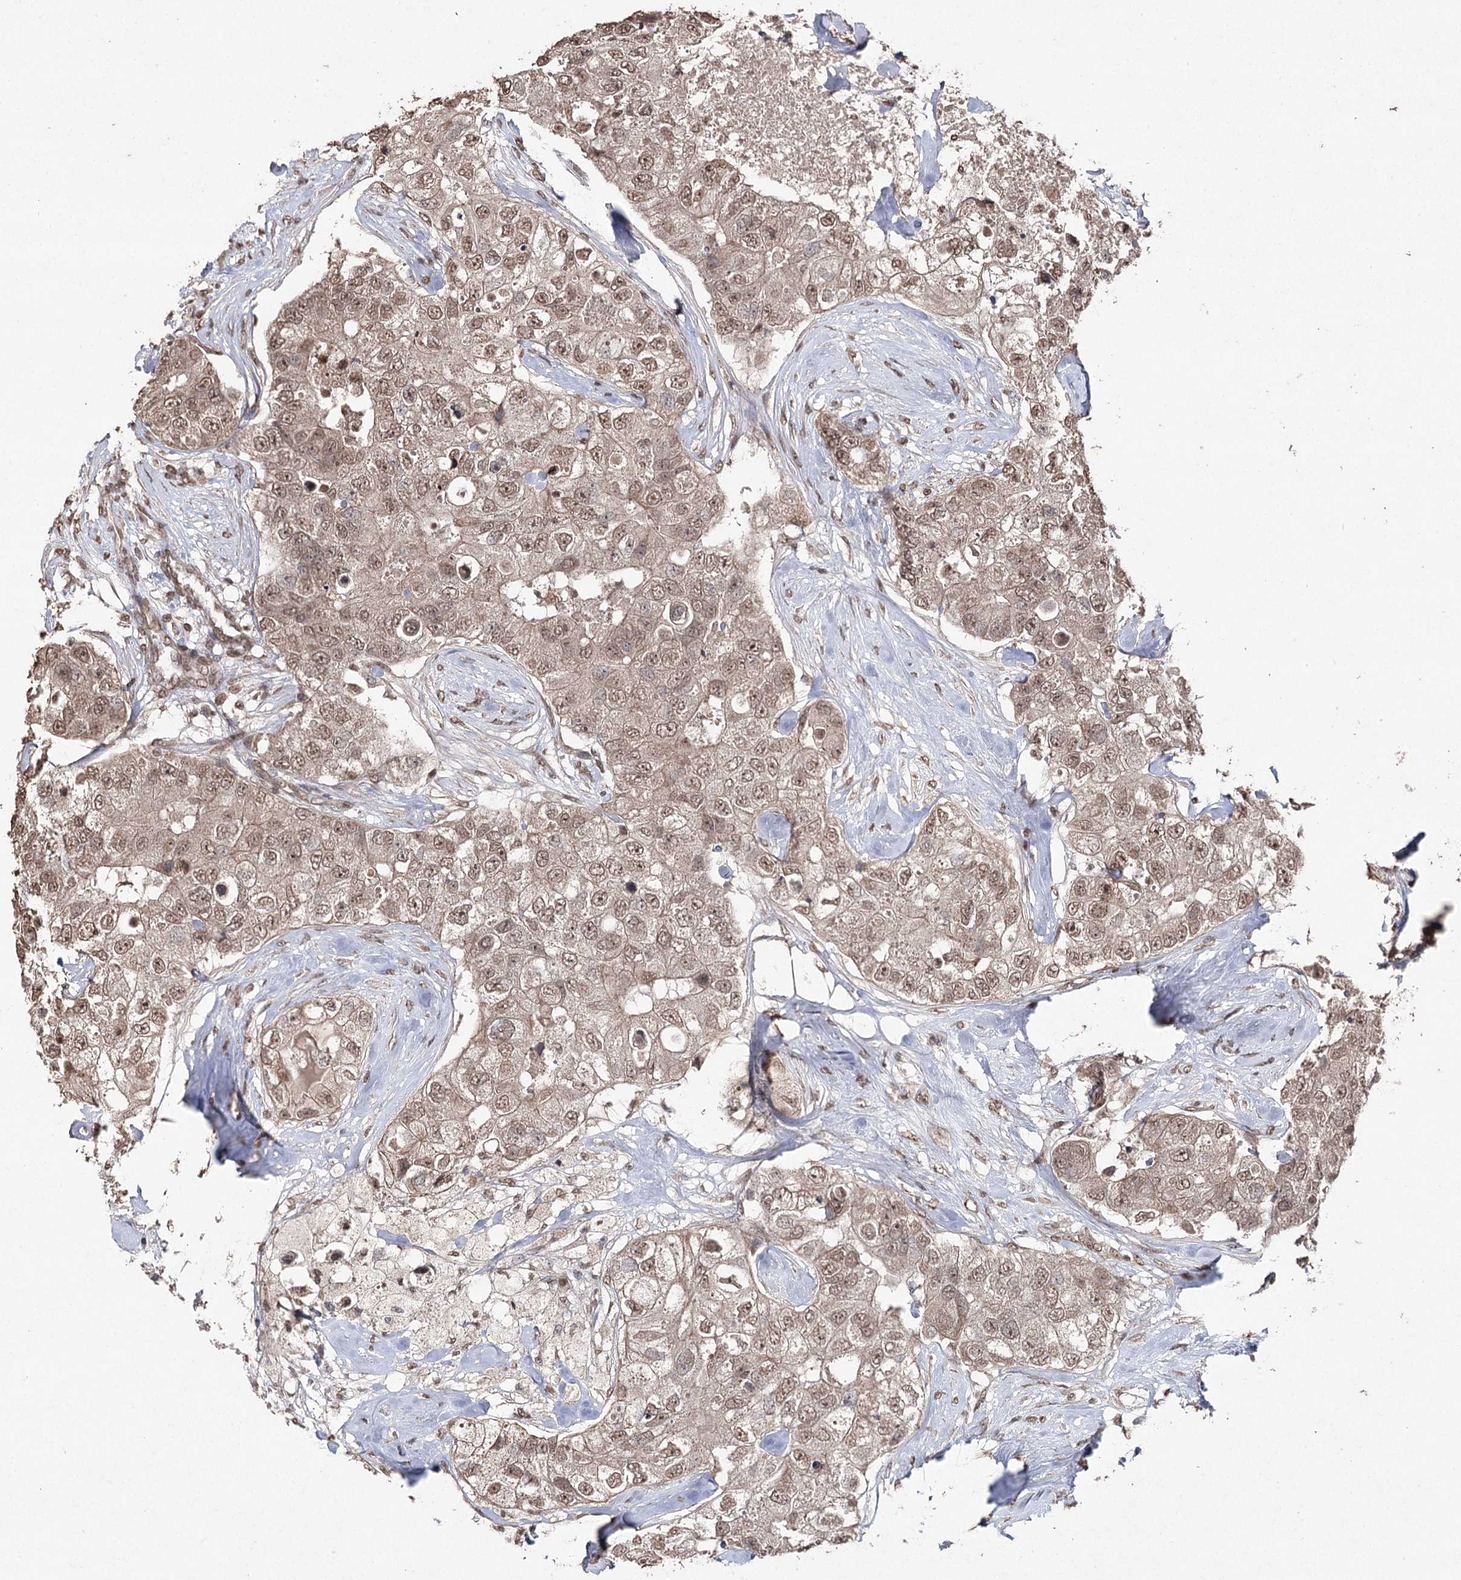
{"staining": {"intensity": "weak", "quantity": ">75%", "location": "nuclear"}, "tissue": "breast cancer", "cell_type": "Tumor cells", "image_type": "cancer", "snomed": [{"axis": "morphology", "description": "Duct carcinoma"}, {"axis": "topography", "description": "Breast"}], "caption": "Protein analysis of breast cancer tissue exhibits weak nuclear positivity in about >75% of tumor cells.", "gene": "ATG14", "patient": {"sex": "female", "age": 62}}